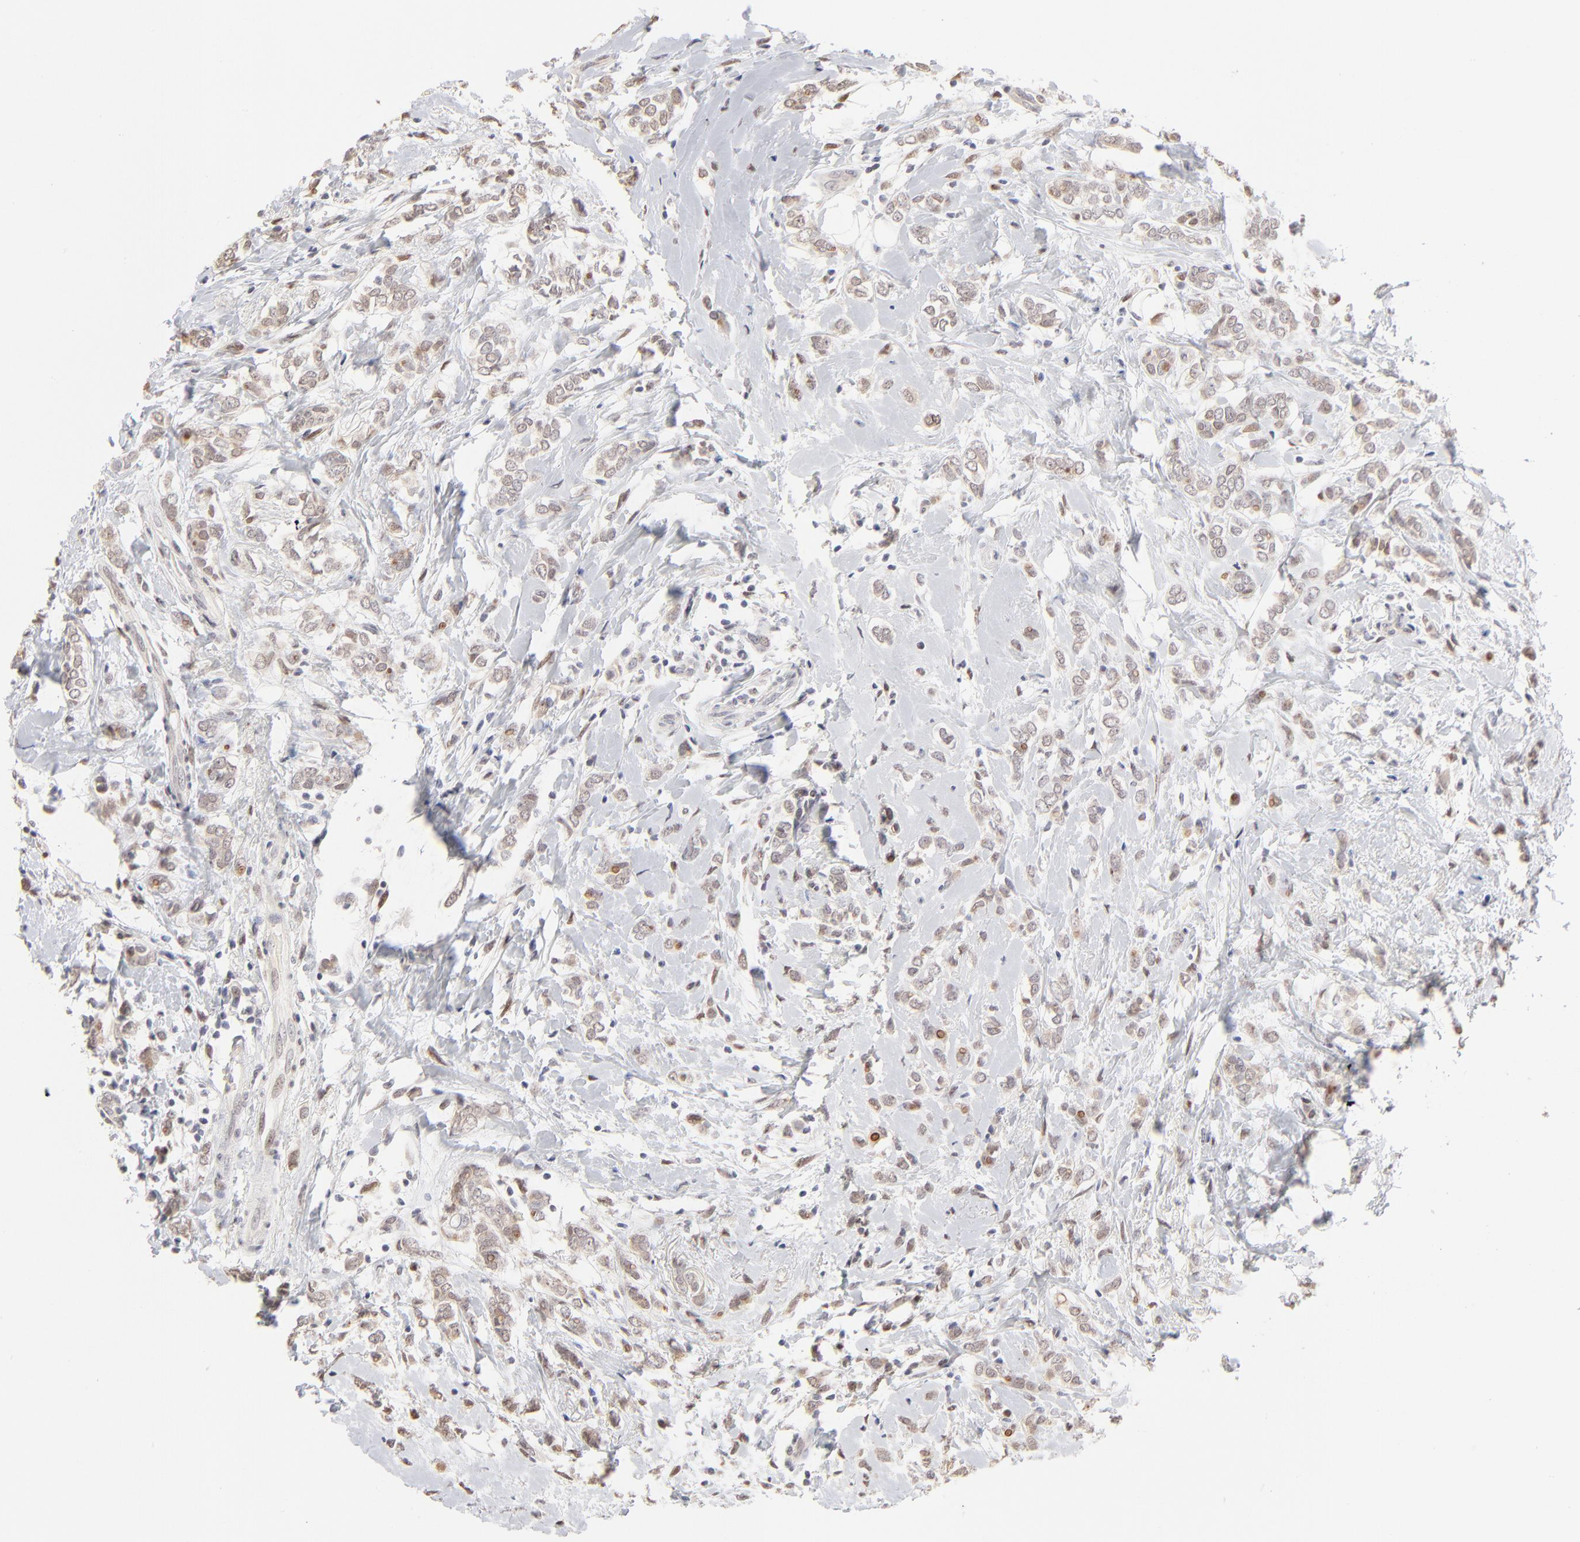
{"staining": {"intensity": "weak", "quantity": ">75%", "location": "nuclear"}, "tissue": "breast cancer", "cell_type": "Tumor cells", "image_type": "cancer", "snomed": [{"axis": "morphology", "description": "Normal tissue, NOS"}, {"axis": "morphology", "description": "Lobular carcinoma"}, {"axis": "topography", "description": "Breast"}], "caption": "Human breast lobular carcinoma stained with a brown dye reveals weak nuclear positive positivity in approximately >75% of tumor cells.", "gene": "RBM3", "patient": {"sex": "female", "age": 47}}